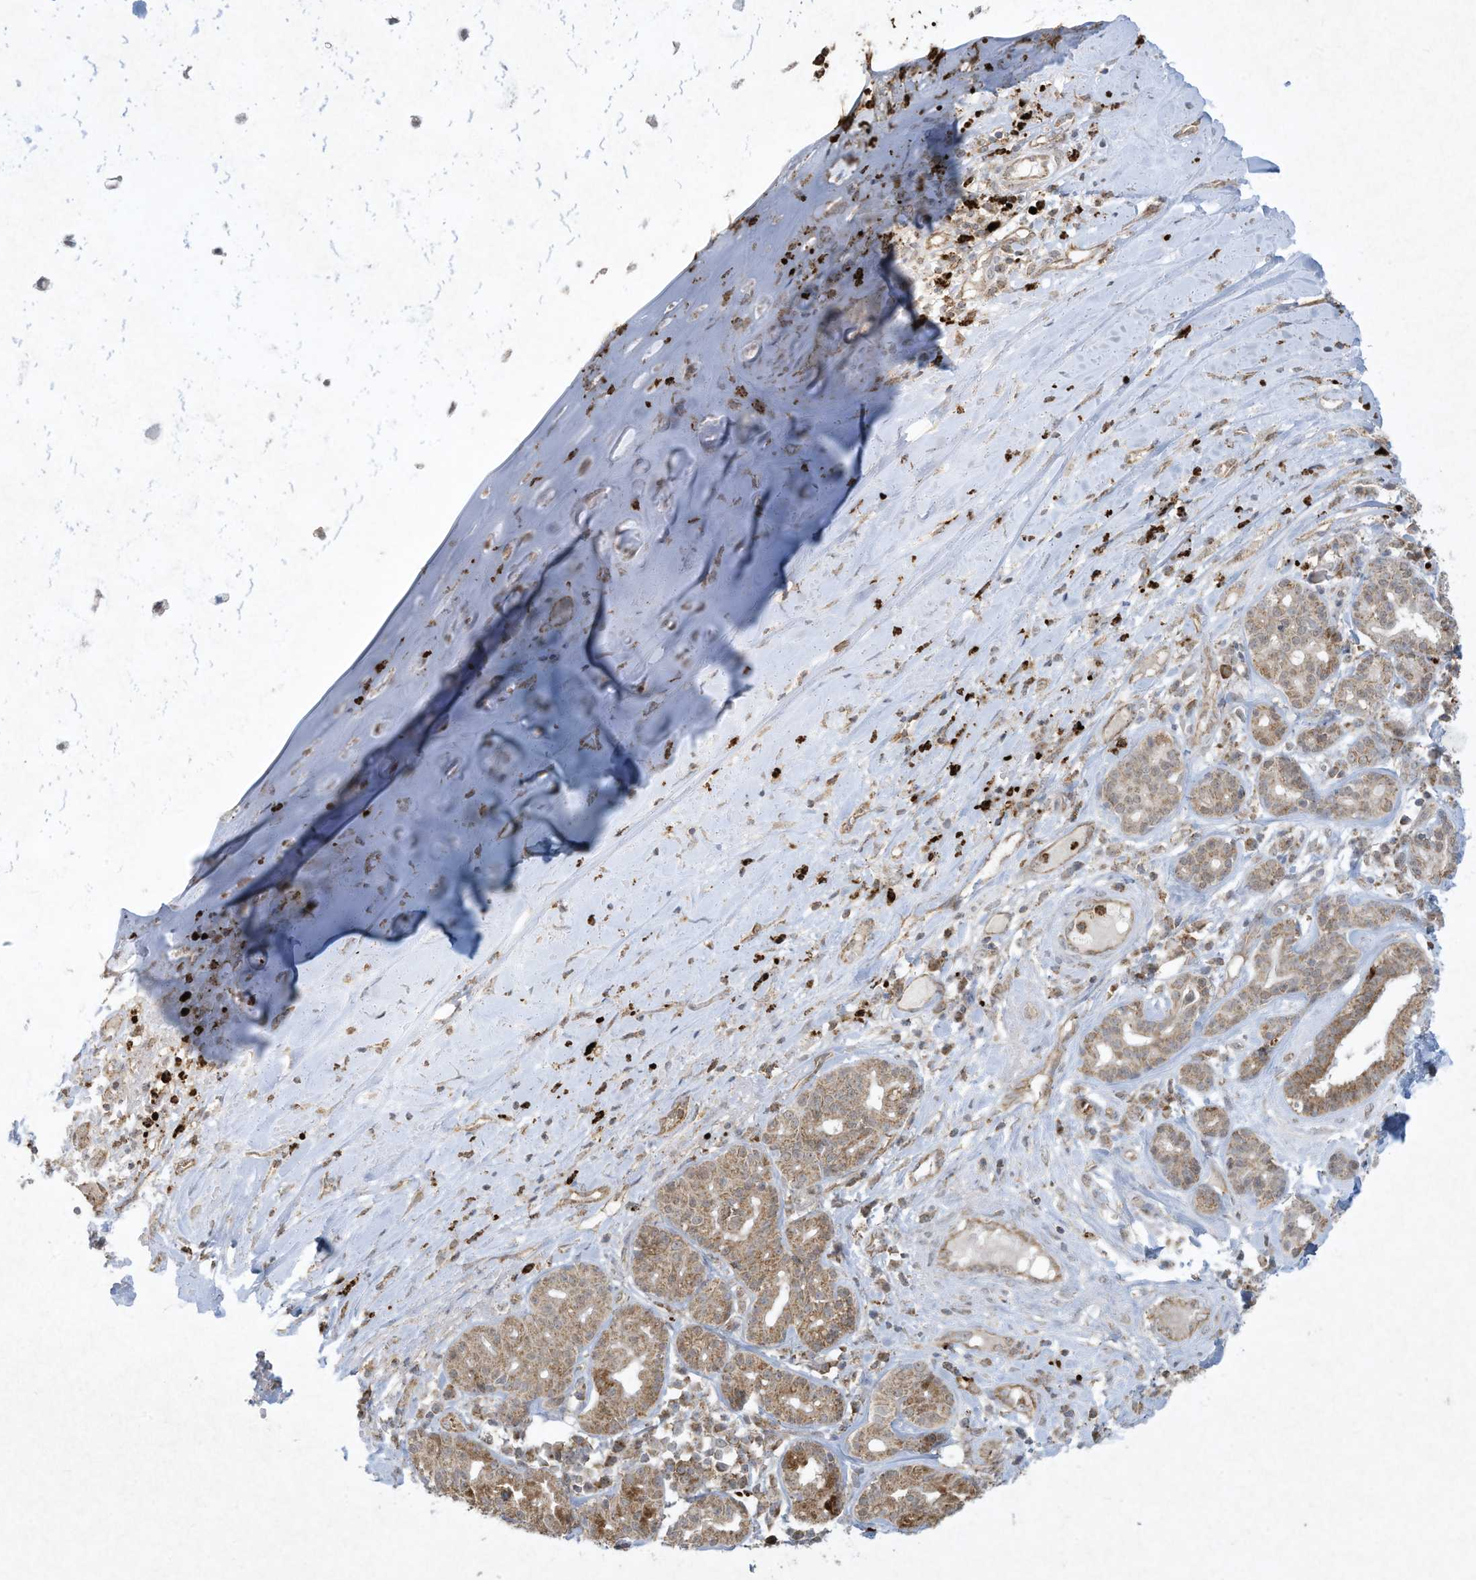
{"staining": {"intensity": "weak", "quantity": ">75%", "location": "cytoplasmic/membranous"}, "tissue": "adipose tissue", "cell_type": "Adipocytes", "image_type": "normal", "snomed": [{"axis": "morphology", "description": "Normal tissue, NOS"}, {"axis": "morphology", "description": "Basal cell carcinoma"}, {"axis": "topography", "description": "Cartilage tissue"}, {"axis": "topography", "description": "Nasopharynx"}, {"axis": "topography", "description": "Oral tissue"}], "caption": "This is an image of IHC staining of unremarkable adipose tissue, which shows weak positivity in the cytoplasmic/membranous of adipocytes.", "gene": "CHRNA4", "patient": {"sex": "female", "age": 77}}